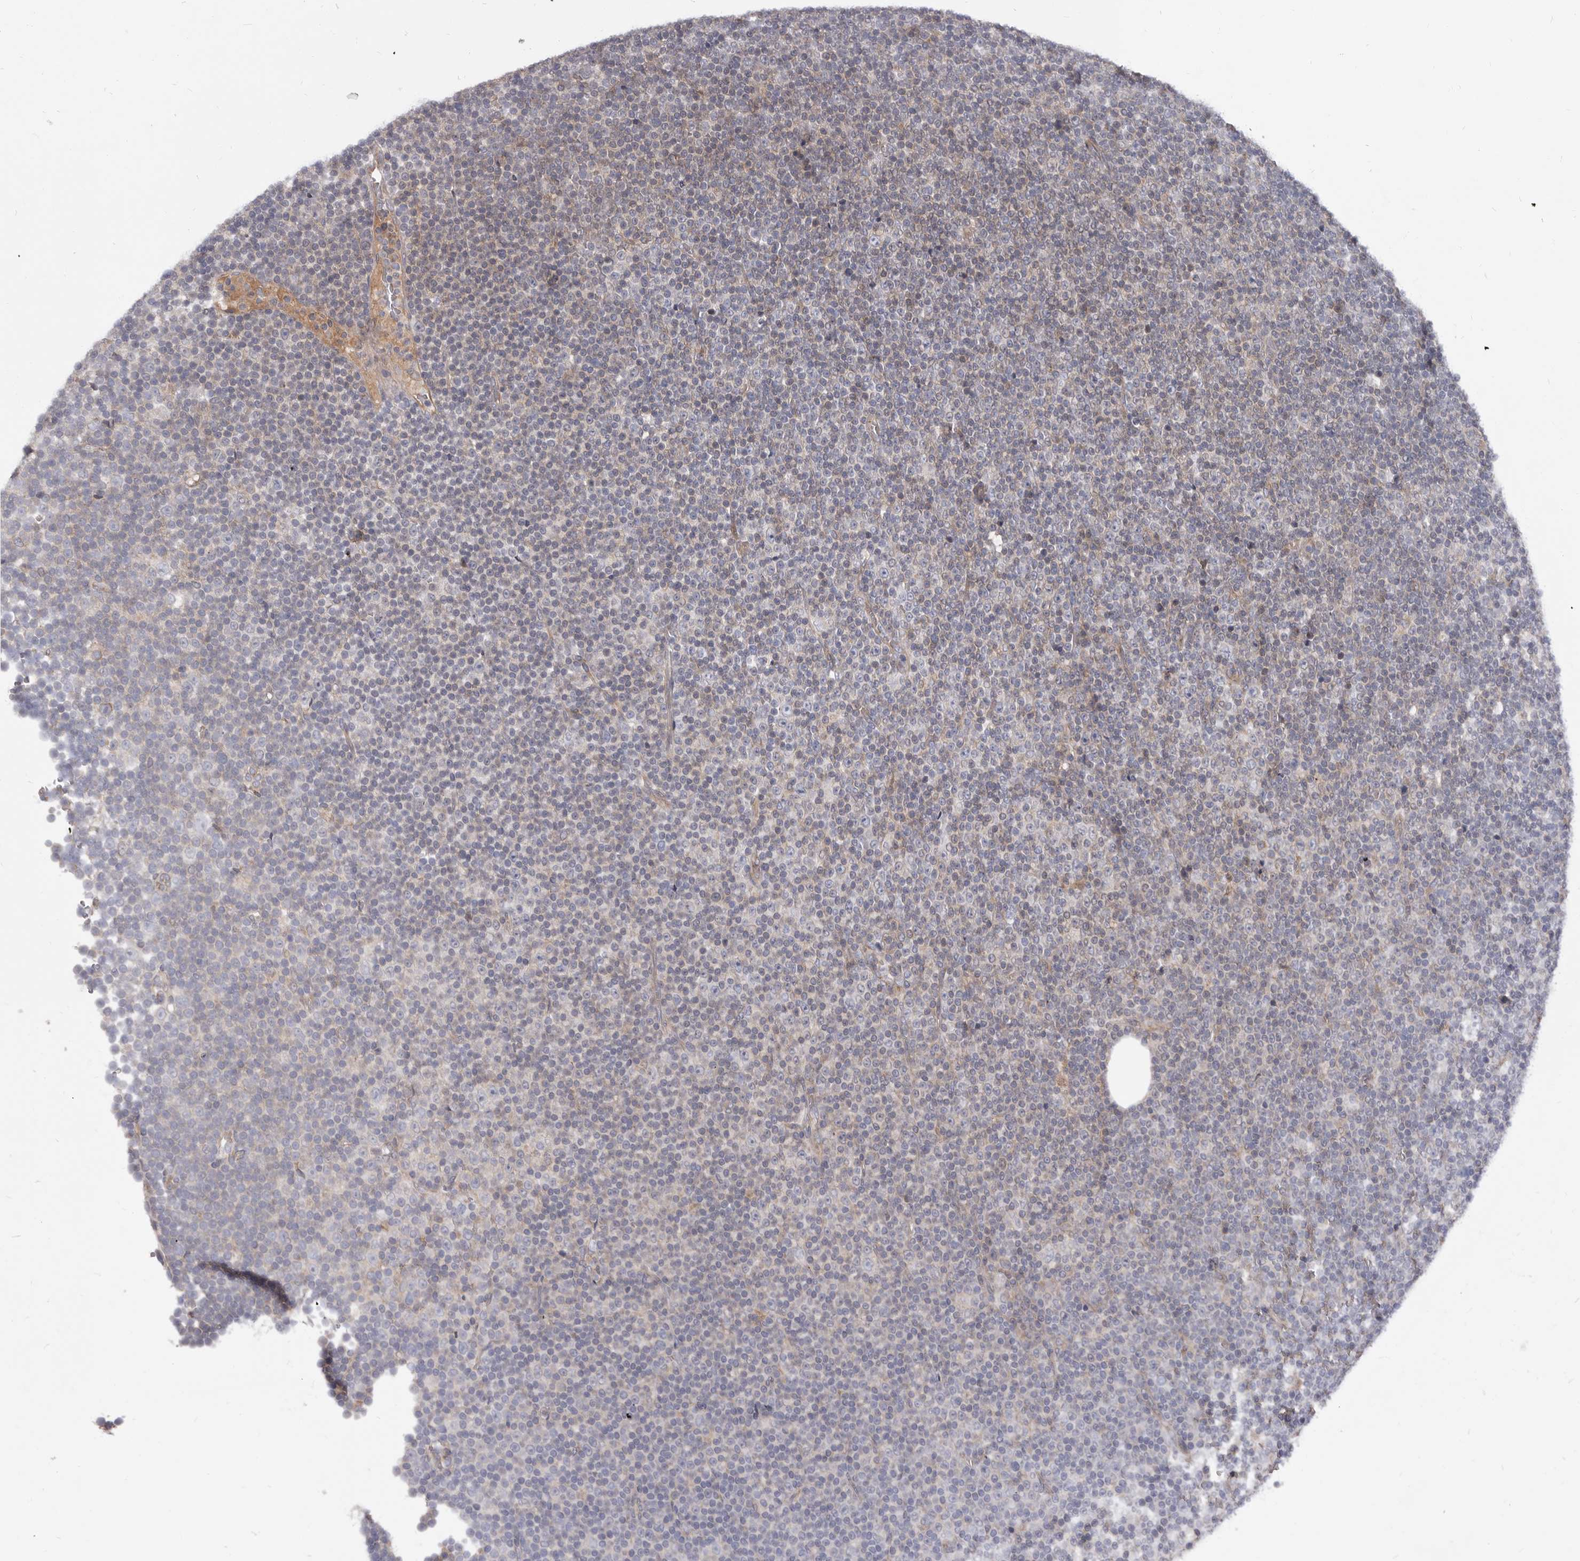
{"staining": {"intensity": "negative", "quantity": "none", "location": "none"}, "tissue": "lymphoma", "cell_type": "Tumor cells", "image_type": "cancer", "snomed": [{"axis": "morphology", "description": "Malignant lymphoma, non-Hodgkin's type, Low grade"}, {"axis": "topography", "description": "Lymph node"}], "caption": "IHC image of human lymphoma stained for a protein (brown), which reveals no positivity in tumor cells.", "gene": "ASIC5", "patient": {"sex": "female", "age": 67}}